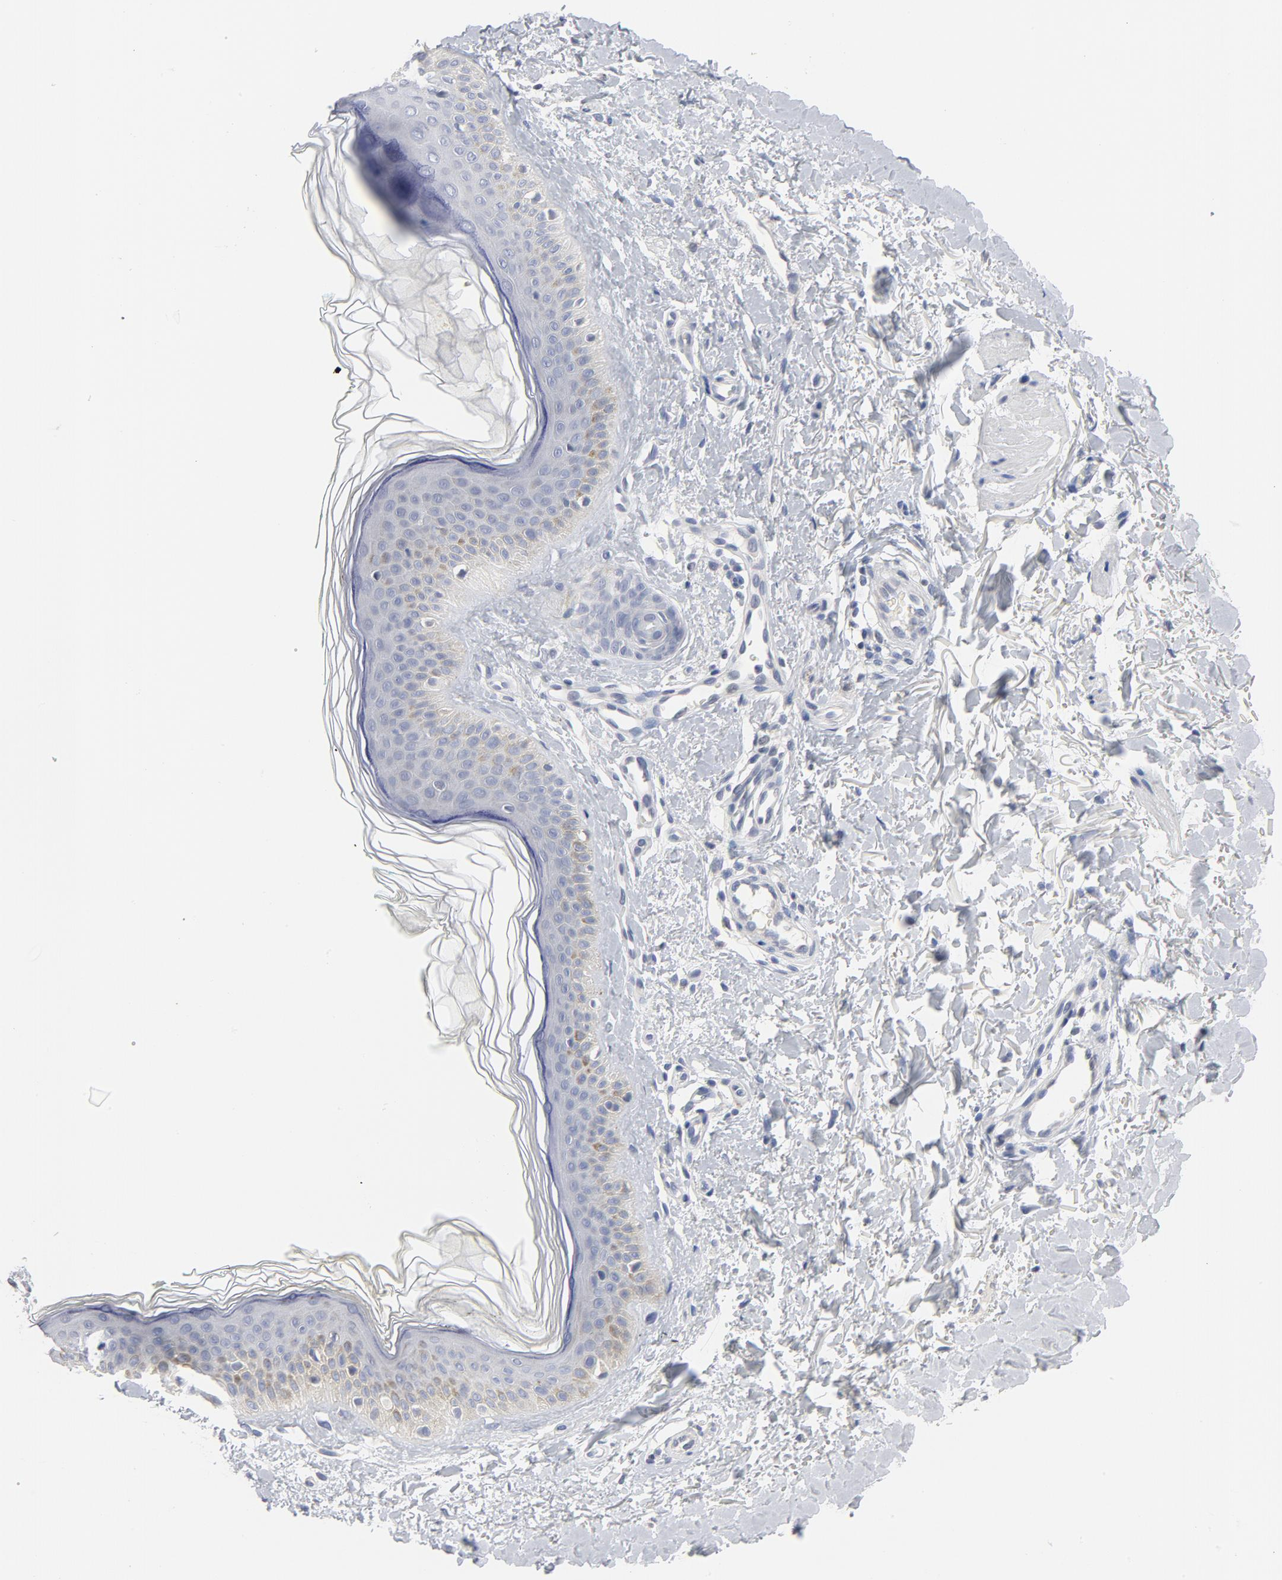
{"staining": {"intensity": "negative", "quantity": "none", "location": "none"}, "tissue": "skin", "cell_type": "Fibroblasts", "image_type": "normal", "snomed": [{"axis": "morphology", "description": "Normal tissue, NOS"}, {"axis": "topography", "description": "Skin"}], "caption": "Skin stained for a protein using immunohistochemistry (IHC) reveals no positivity fibroblasts.", "gene": "KCNK13", "patient": {"sex": "male", "age": 71}}